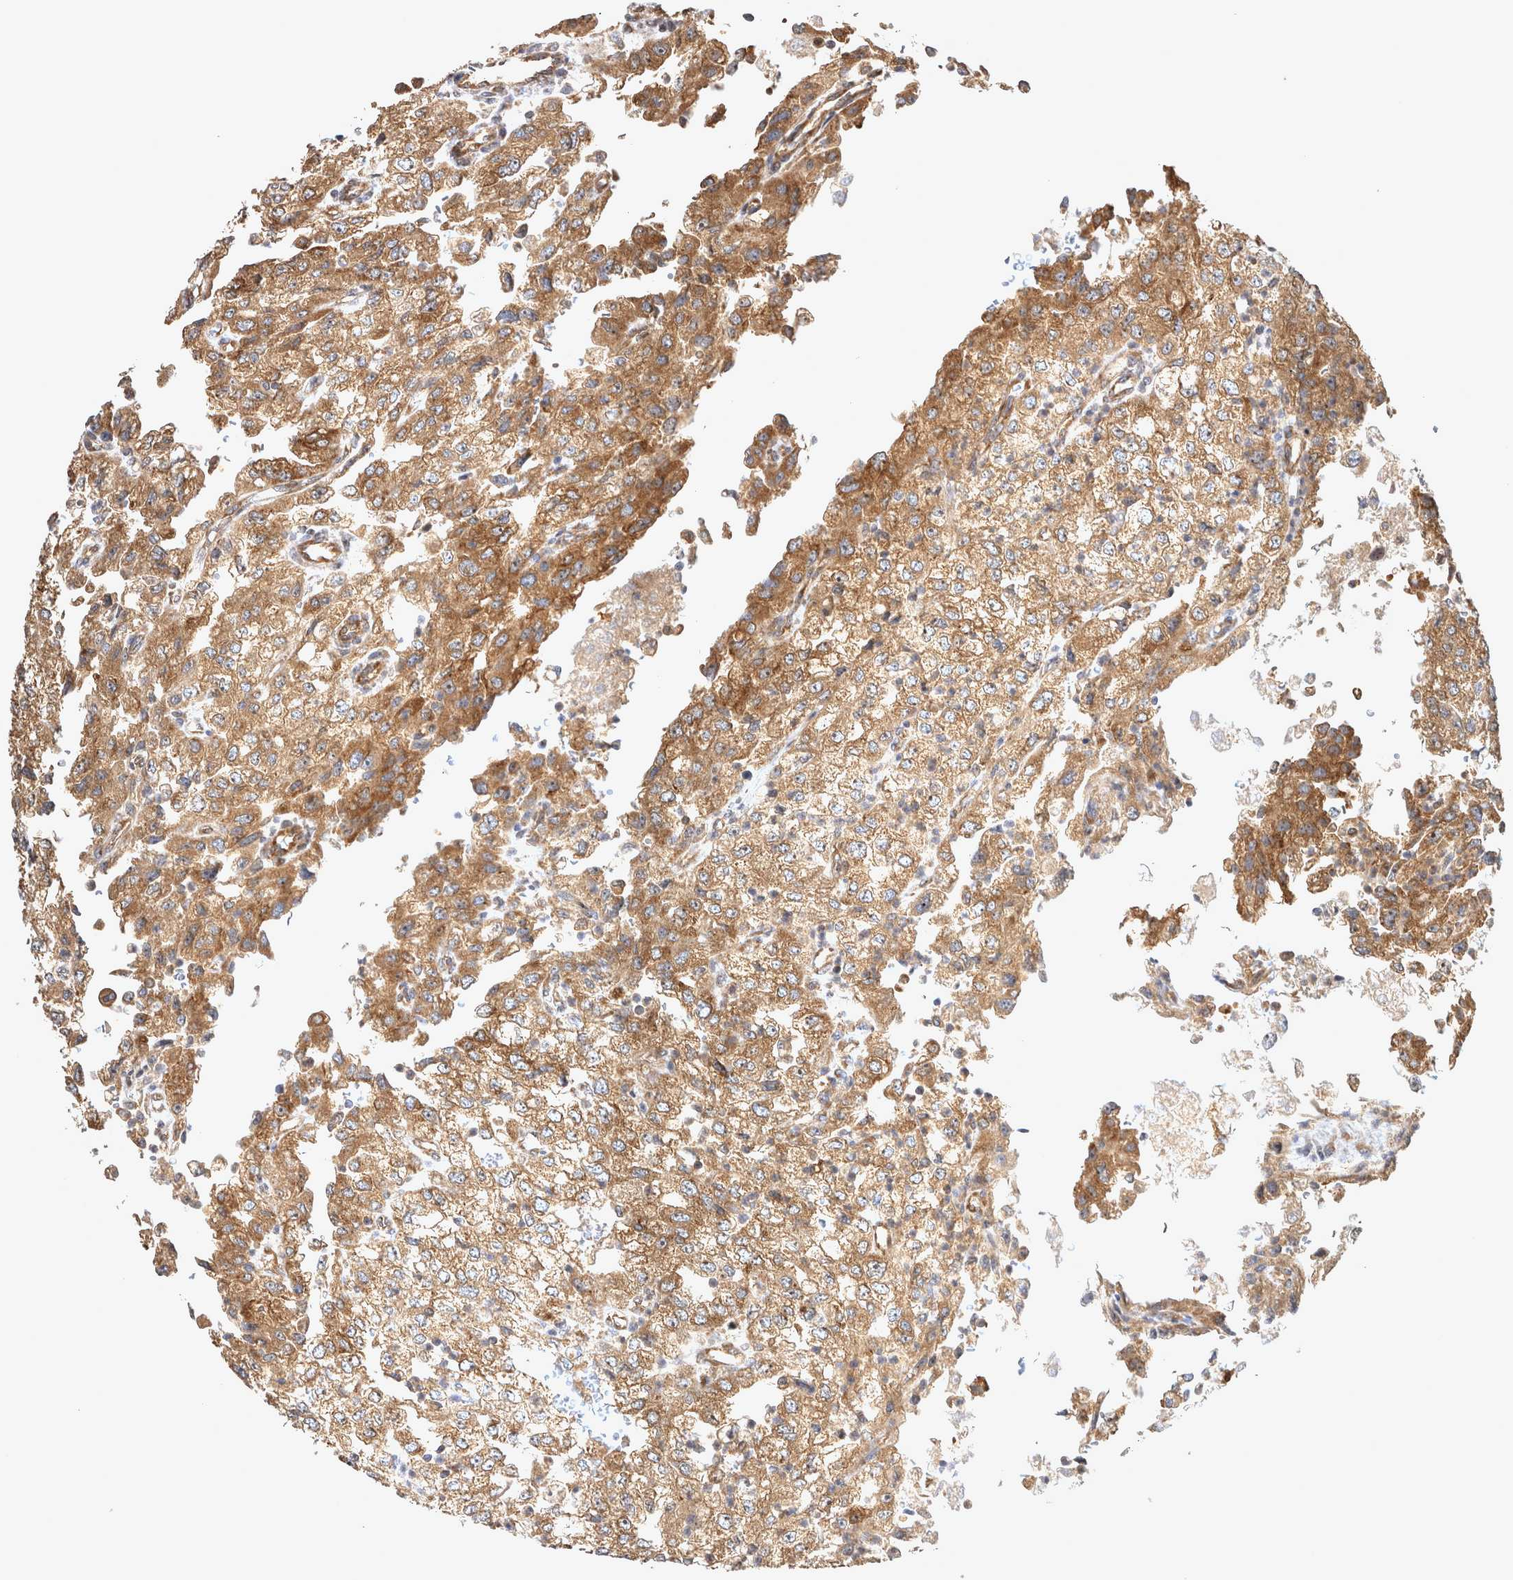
{"staining": {"intensity": "moderate", "quantity": ">75%", "location": "cytoplasmic/membranous"}, "tissue": "renal cancer", "cell_type": "Tumor cells", "image_type": "cancer", "snomed": [{"axis": "morphology", "description": "Adenocarcinoma, NOS"}, {"axis": "topography", "description": "Kidney"}], "caption": "Immunohistochemical staining of renal adenocarcinoma demonstrates medium levels of moderate cytoplasmic/membranous positivity in approximately >75% of tumor cells.", "gene": "ATXN2", "patient": {"sex": "female", "age": 54}}